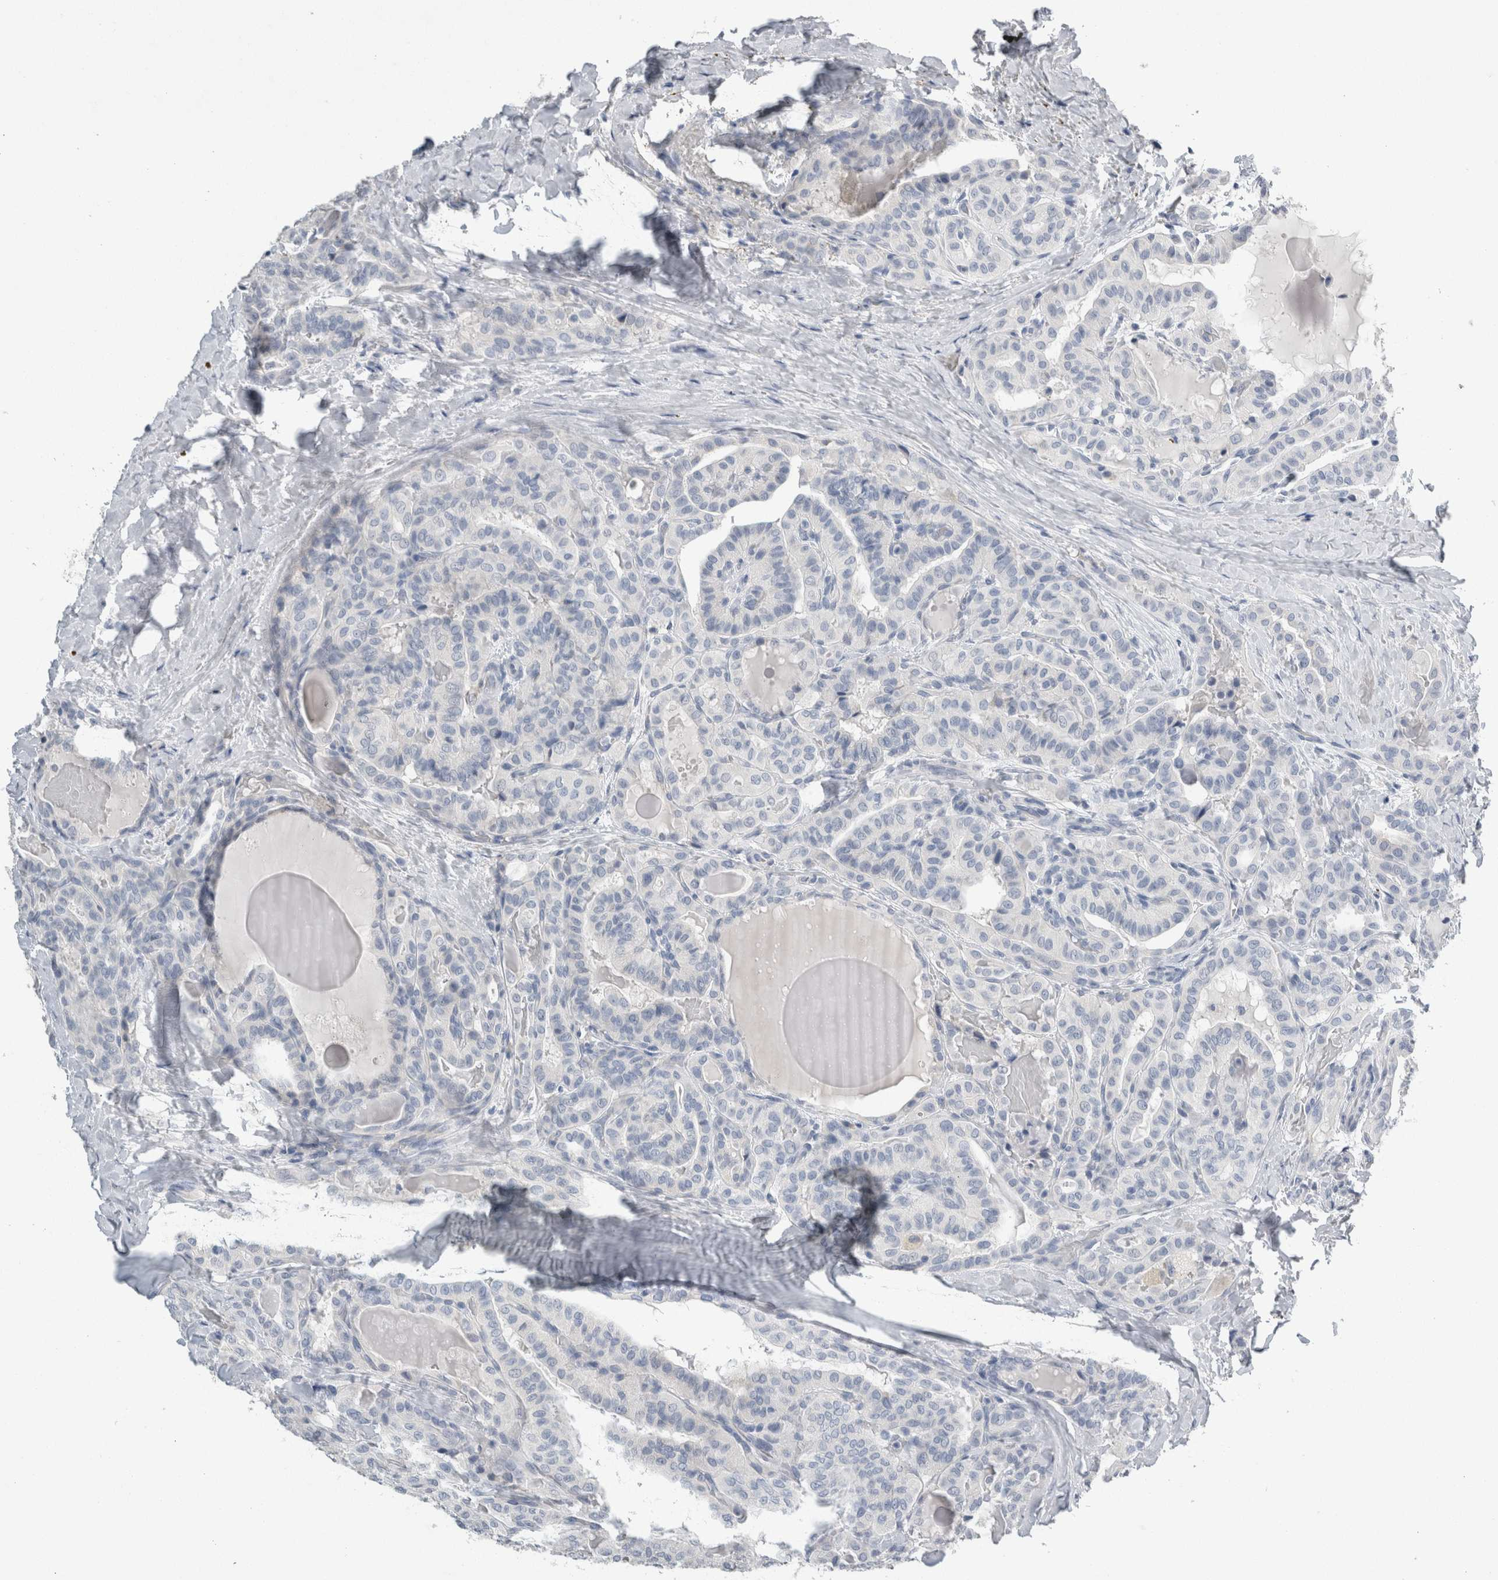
{"staining": {"intensity": "negative", "quantity": "none", "location": "none"}, "tissue": "thyroid cancer", "cell_type": "Tumor cells", "image_type": "cancer", "snomed": [{"axis": "morphology", "description": "Papillary adenocarcinoma, NOS"}, {"axis": "topography", "description": "Thyroid gland"}], "caption": "A high-resolution photomicrograph shows immunohistochemistry (IHC) staining of thyroid cancer, which displays no significant staining in tumor cells. Nuclei are stained in blue.", "gene": "NEFM", "patient": {"sex": "male", "age": 77}}